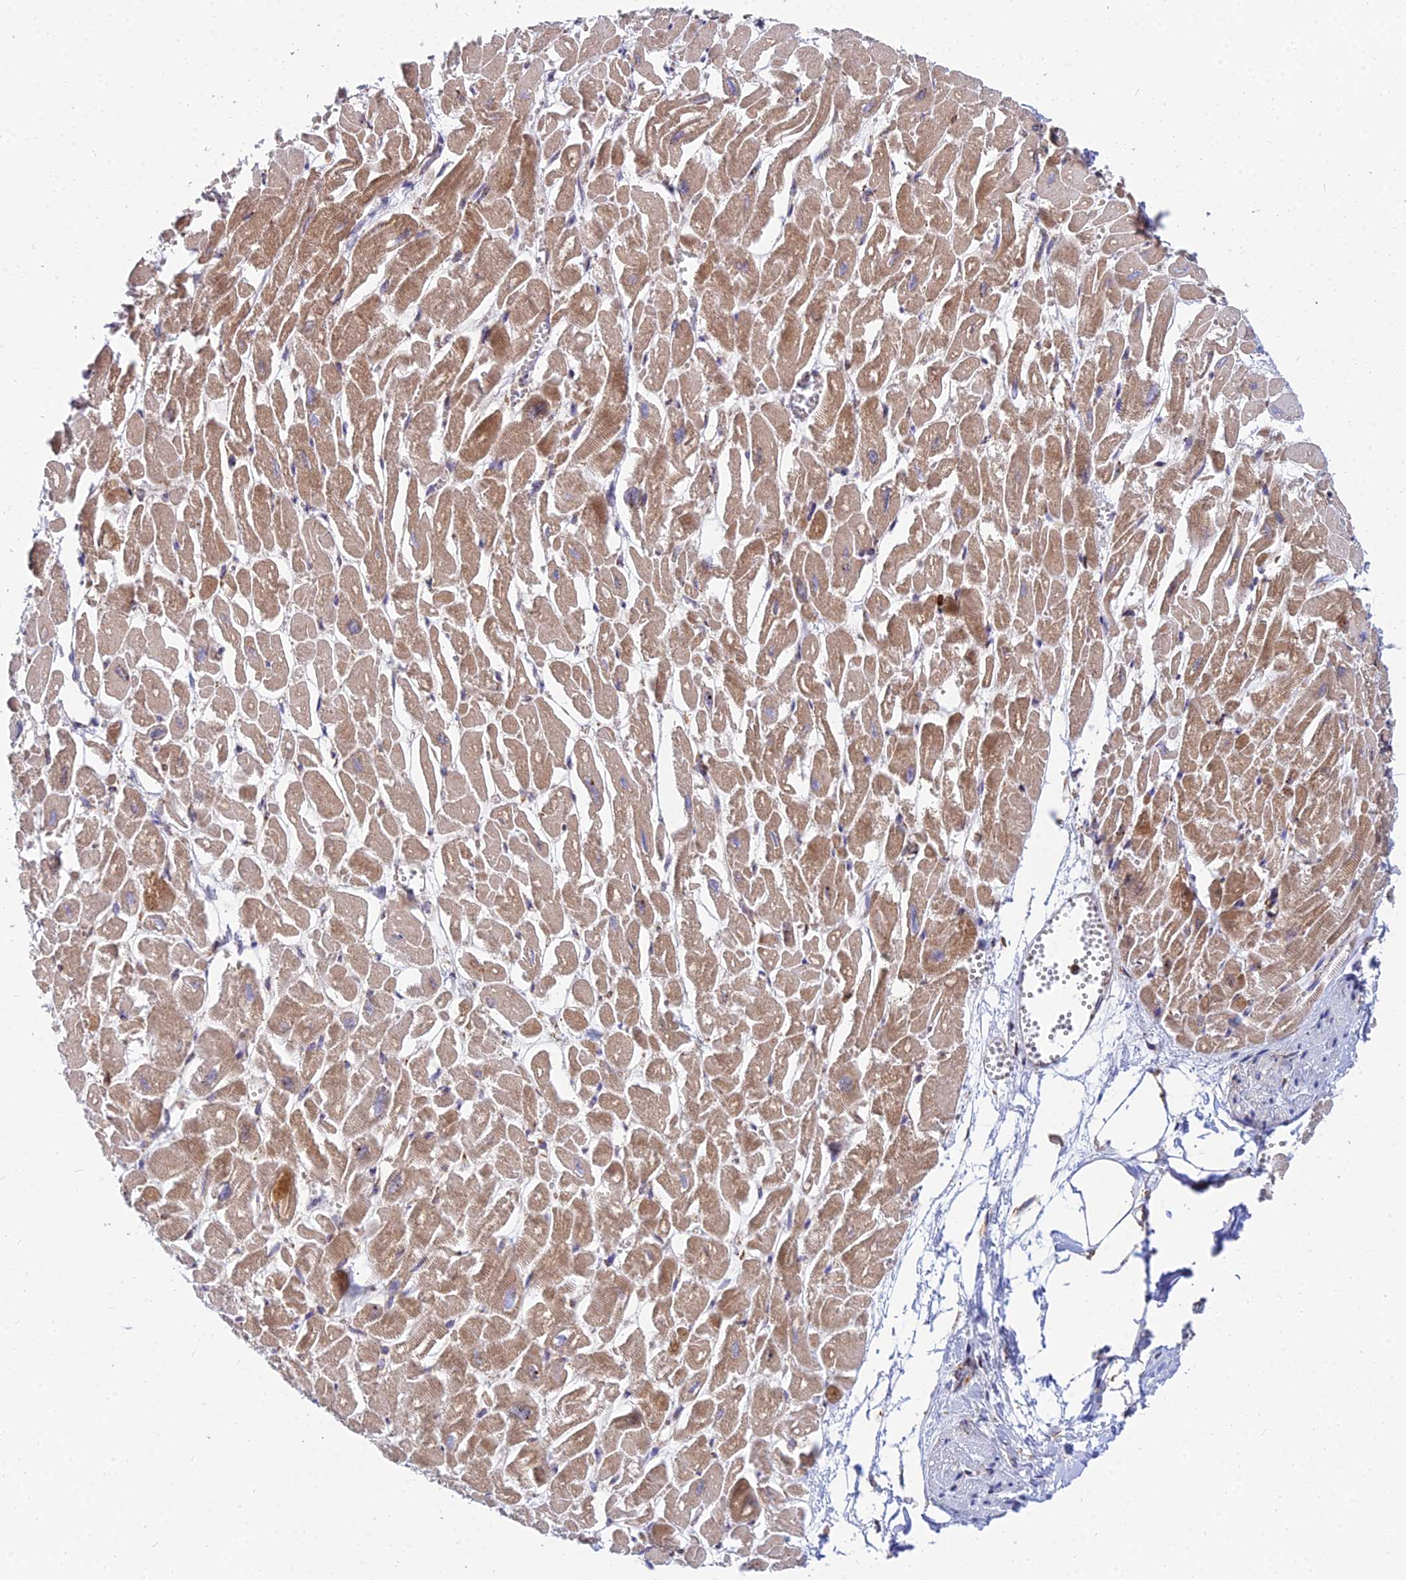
{"staining": {"intensity": "moderate", "quantity": ">75%", "location": "cytoplasmic/membranous"}, "tissue": "heart muscle", "cell_type": "Cardiomyocytes", "image_type": "normal", "snomed": [{"axis": "morphology", "description": "Normal tissue, NOS"}, {"axis": "topography", "description": "Heart"}], "caption": "Normal heart muscle reveals moderate cytoplasmic/membranous staining in about >75% of cardiomyocytes, visualized by immunohistochemistry. The staining was performed using DAB, with brown indicating positive protein expression. Nuclei are stained blue with hematoxylin.", "gene": "CCT6A", "patient": {"sex": "male", "age": 54}}